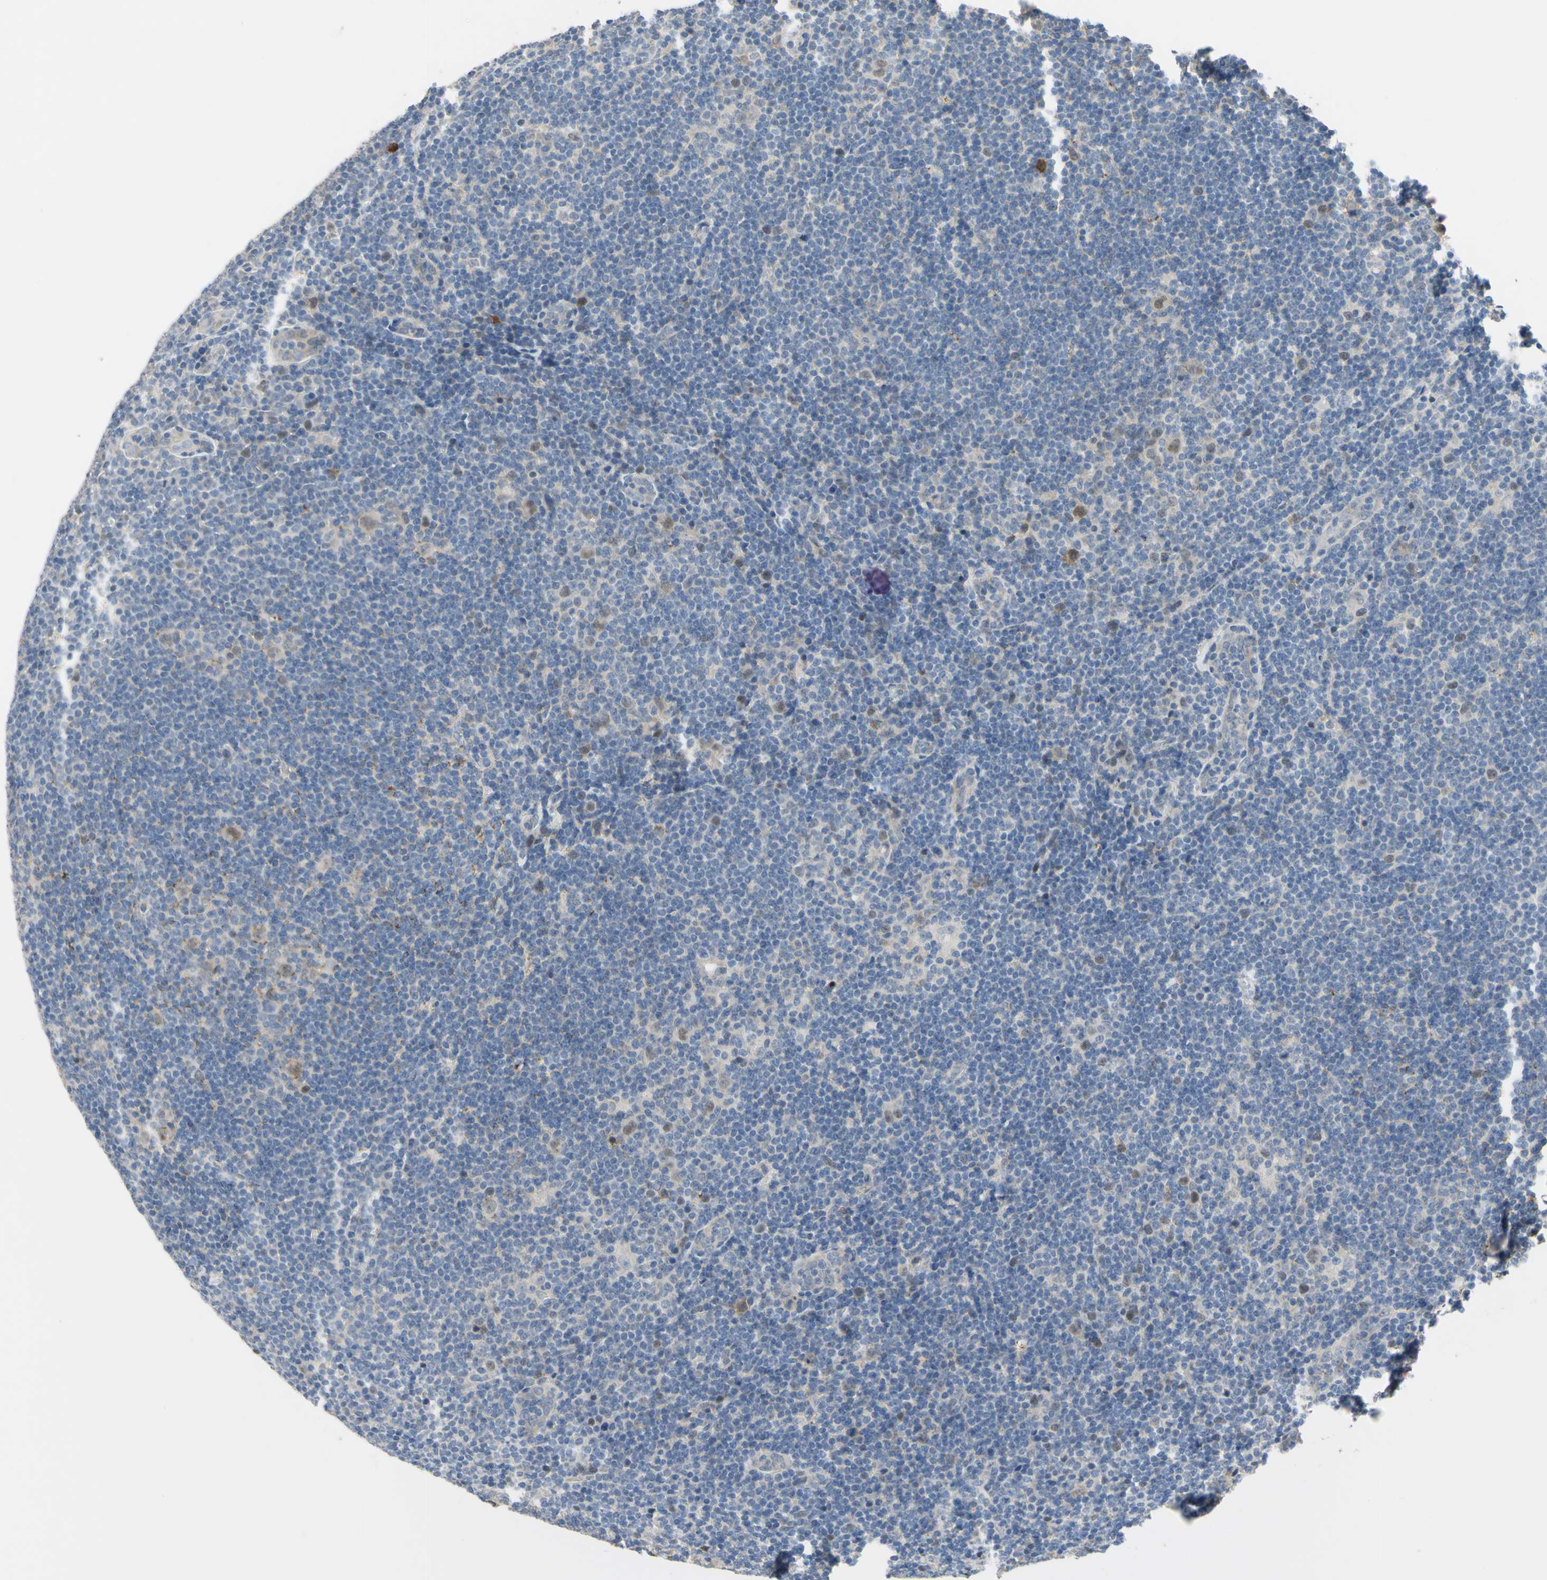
{"staining": {"intensity": "weak", "quantity": ">75%", "location": "cytoplasmic/membranous"}, "tissue": "lymphoma", "cell_type": "Tumor cells", "image_type": "cancer", "snomed": [{"axis": "morphology", "description": "Hodgkin's disease, NOS"}, {"axis": "topography", "description": "Lymph node"}], "caption": "Weak cytoplasmic/membranous expression for a protein is seen in about >75% of tumor cells of lymphoma using IHC.", "gene": "LHX9", "patient": {"sex": "female", "age": 57}}